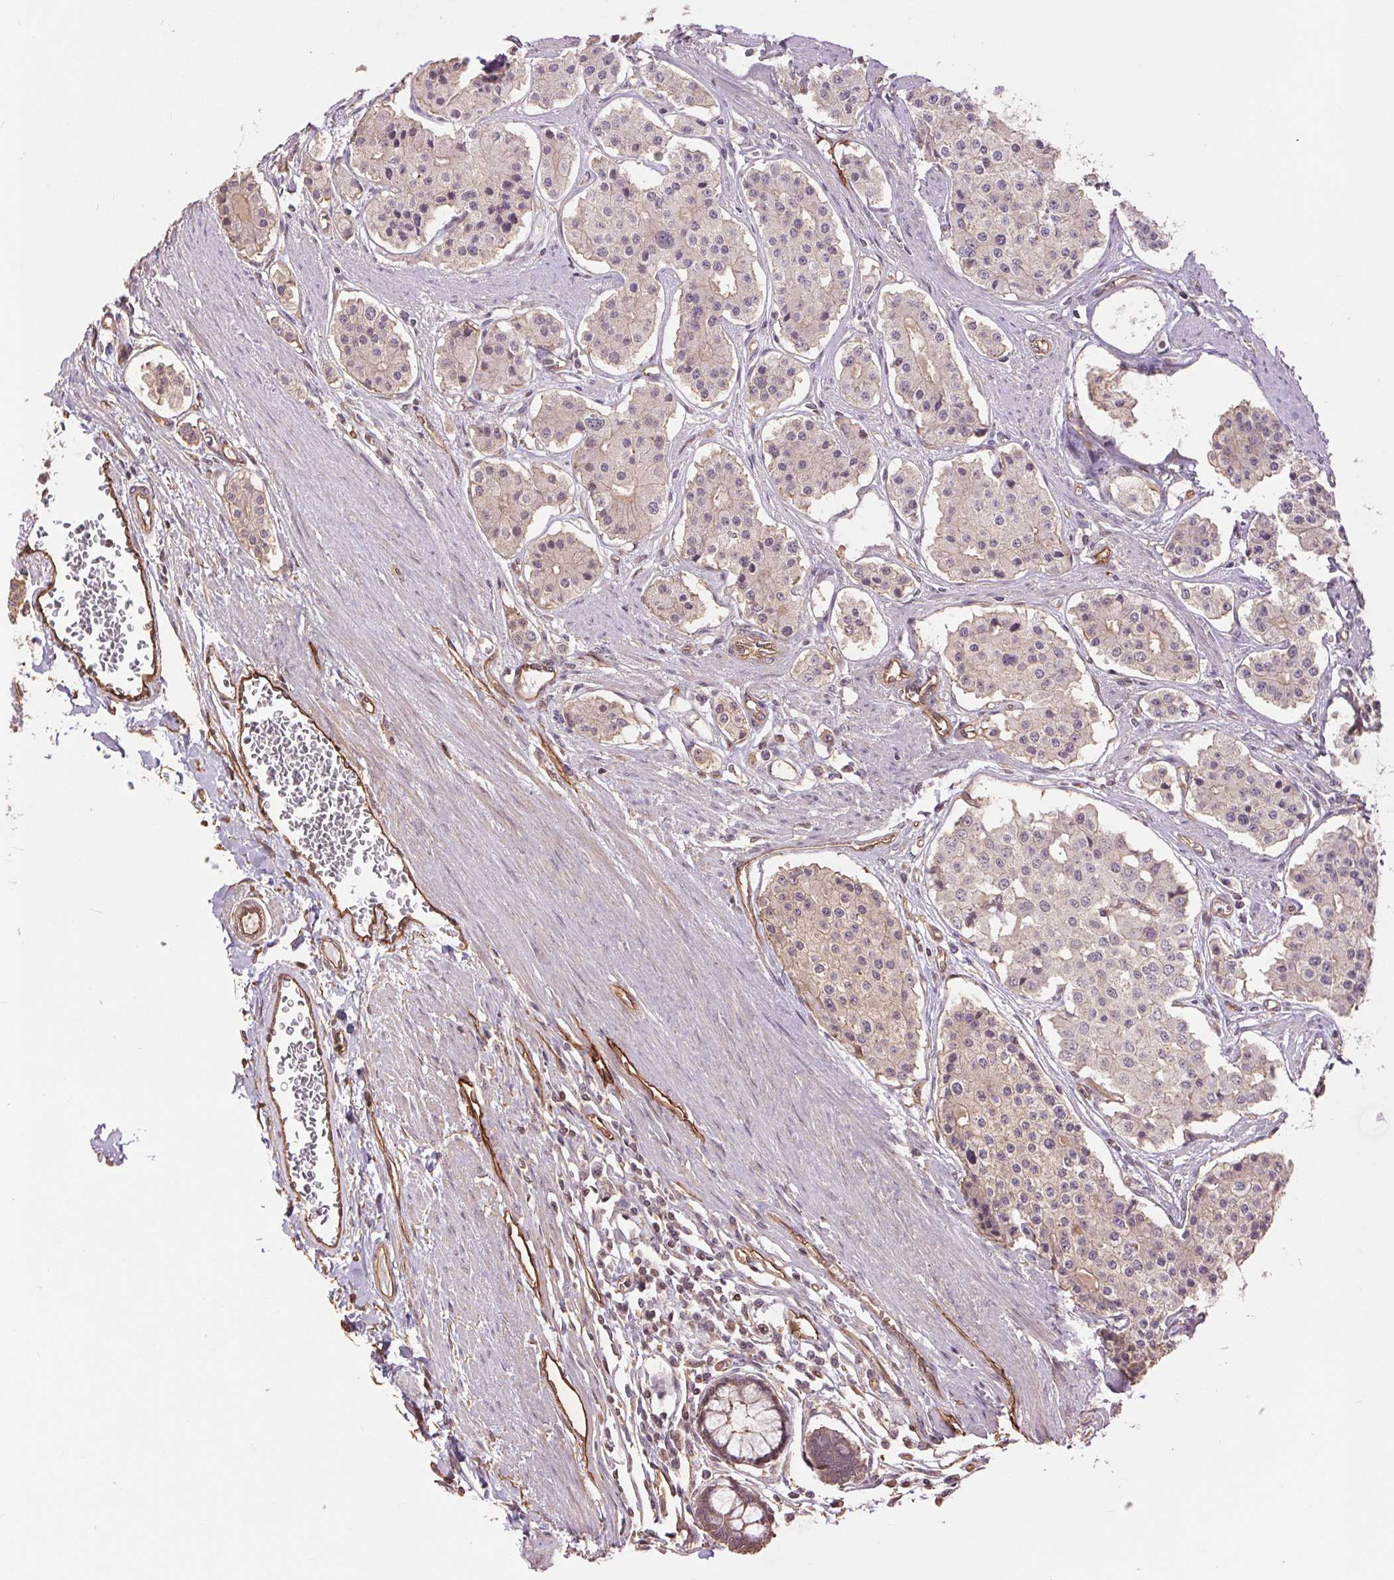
{"staining": {"intensity": "weak", "quantity": "<25%", "location": "cytoplasmic/membranous"}, "tissue": "carcinoid", "cell_type": "Tumor cells", "image_type": "cancer", "snomed": [{"axis": "morphology", "description": "Carcinoid, malignant, NOS"}, {"axis": "topography", "description": "Small intestine"}], "caption": "Immunohistochemistry micrograph of carcinoid stained for a protein (brown), which displays no expression in tumor cells.", "gene": "PALM", "patient": {"sex": "female", "age": 65}}